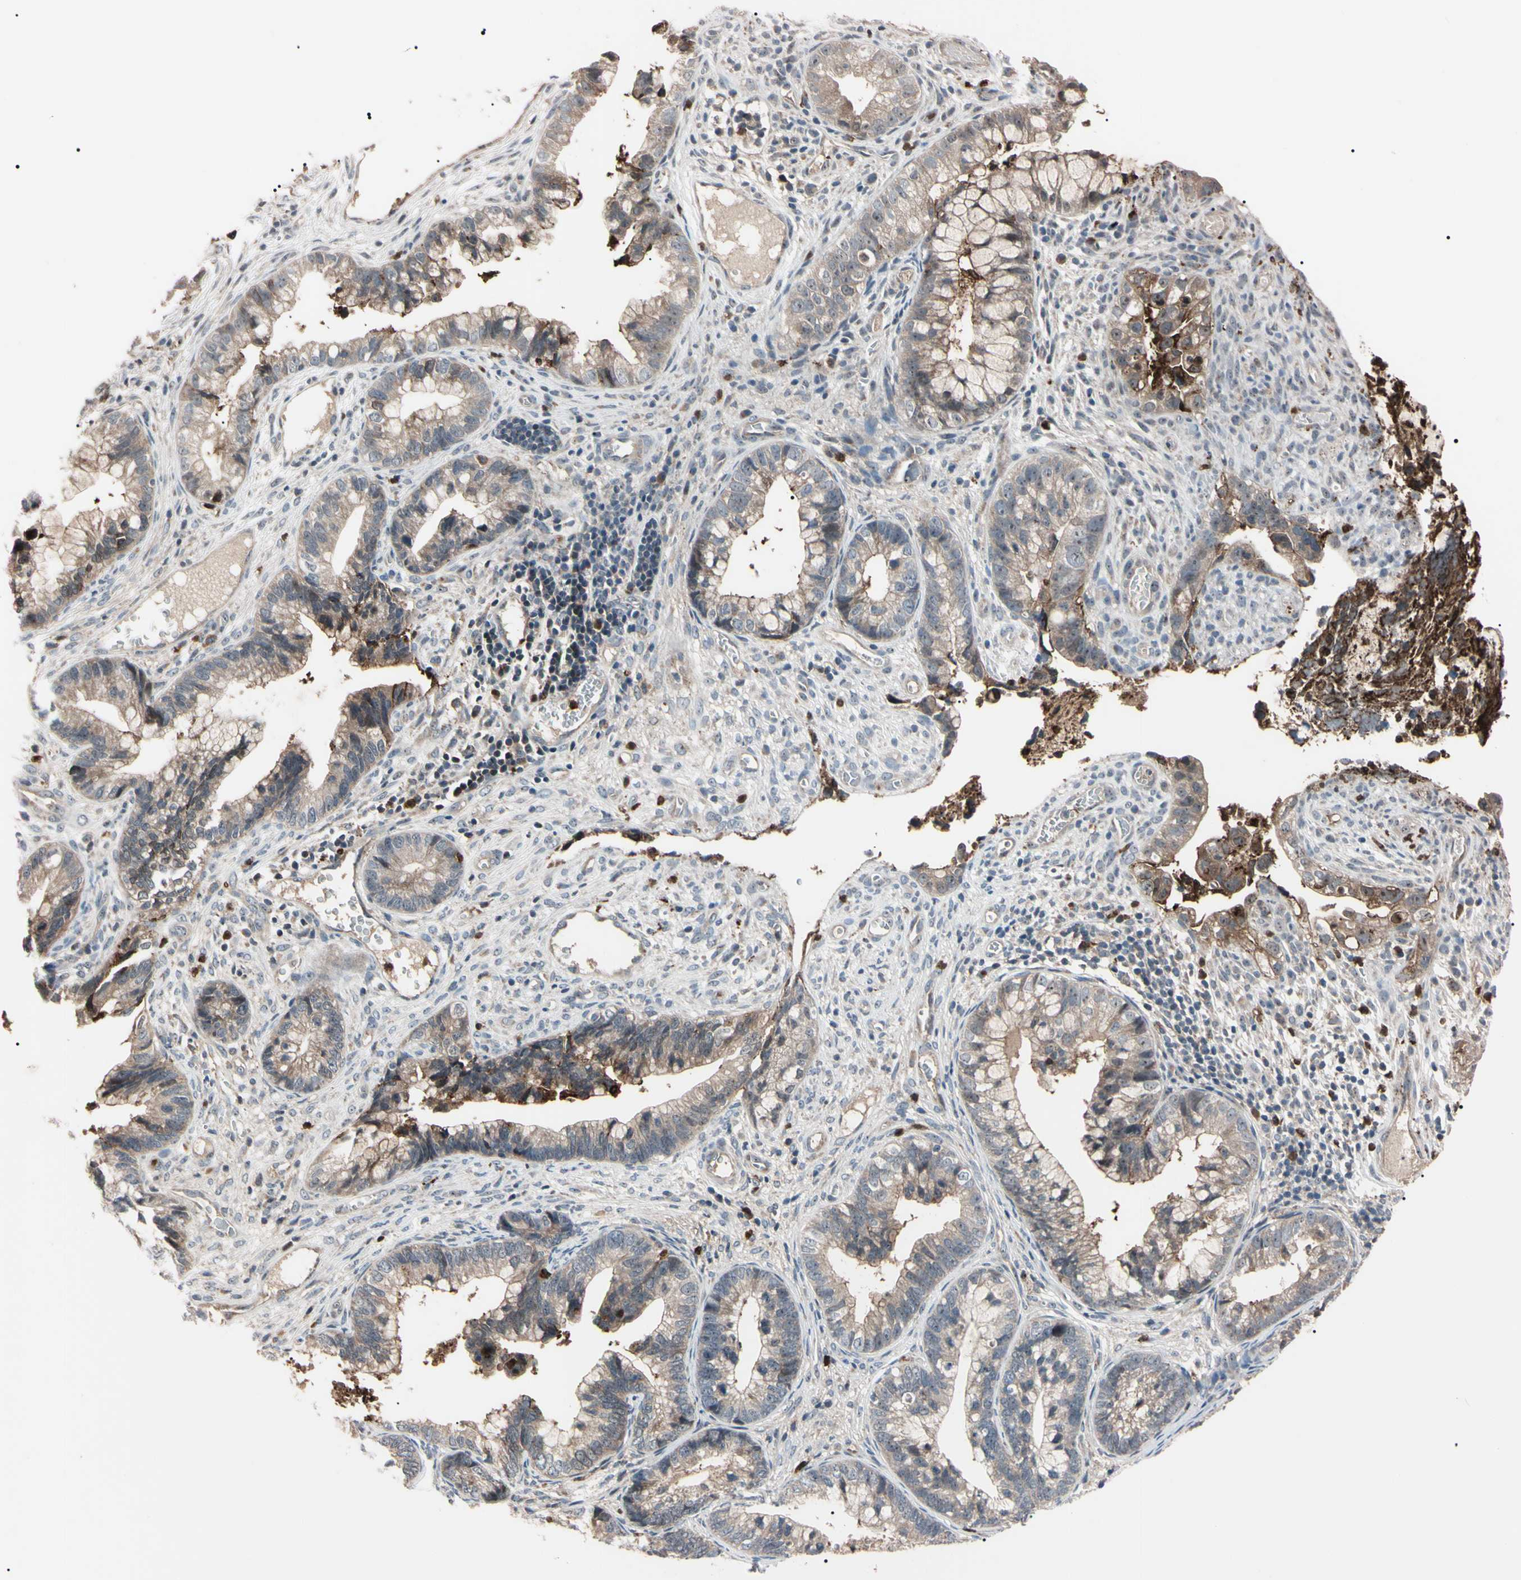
{"staining": {"intensity": "moderate", "quantity": "25%-75%", "location": "cytoplasmic/membranous"}, "tissue": "cervical cancer", "cell_type": "Tumor cells", "image_type": "cancer", "snomed": [{"axis": "morphology", "description": "Adenocarcinoma, NOS"}, {"axis": "topography", "description": "Cervix"}], "caption": "An image of cervical cancer (adenocarcinoma) stained for a protein shows moderate cytoplasmic/membranous brown staining in tumor cells. The protein of interest is shown in brown color, while the nuclei are stained blue.", "gene": "TRAF5", "patient": {"sex": "female", "age": 44}}